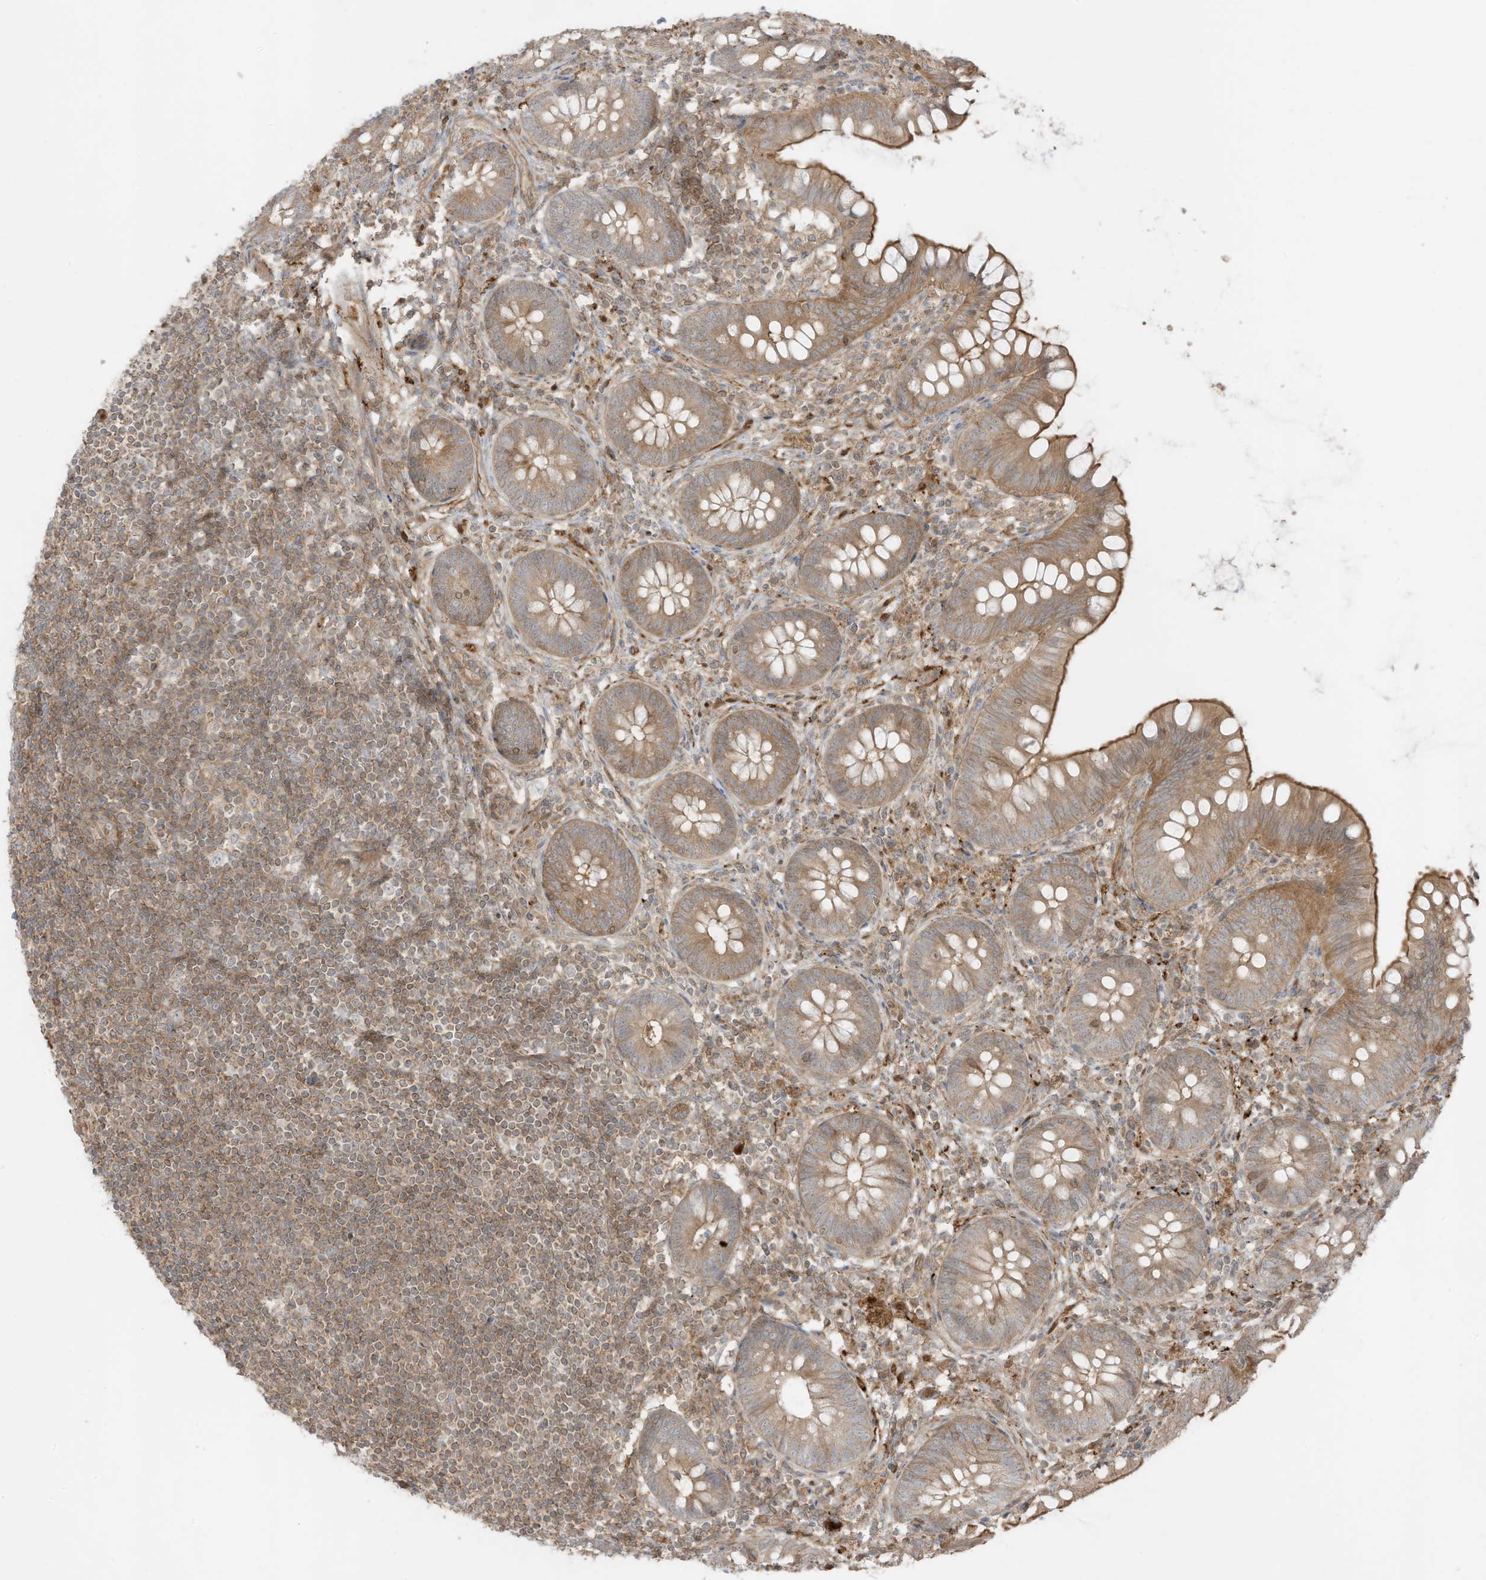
{"staining": {"intensity": "moderate", "quantity": ">75%", "location": "cytoplasmic/membranous"}, "tissue": "appendix", "cell_type": "Glandular cells", "image_type": "normal", "snomed": [{"axis": "morphology", "description": "Normal tissue, NOS"}, {"axis": "topography", "description": "Appendix"}], "caption": "Brown immunohistochemical staining in unremarkable human appendix exhibits moderate cytoplasmic/membranous positivity in approximately >75% of glandular cells.", "gene": "SLC25A12", "patient": {"sex": "female", "age": 62}}